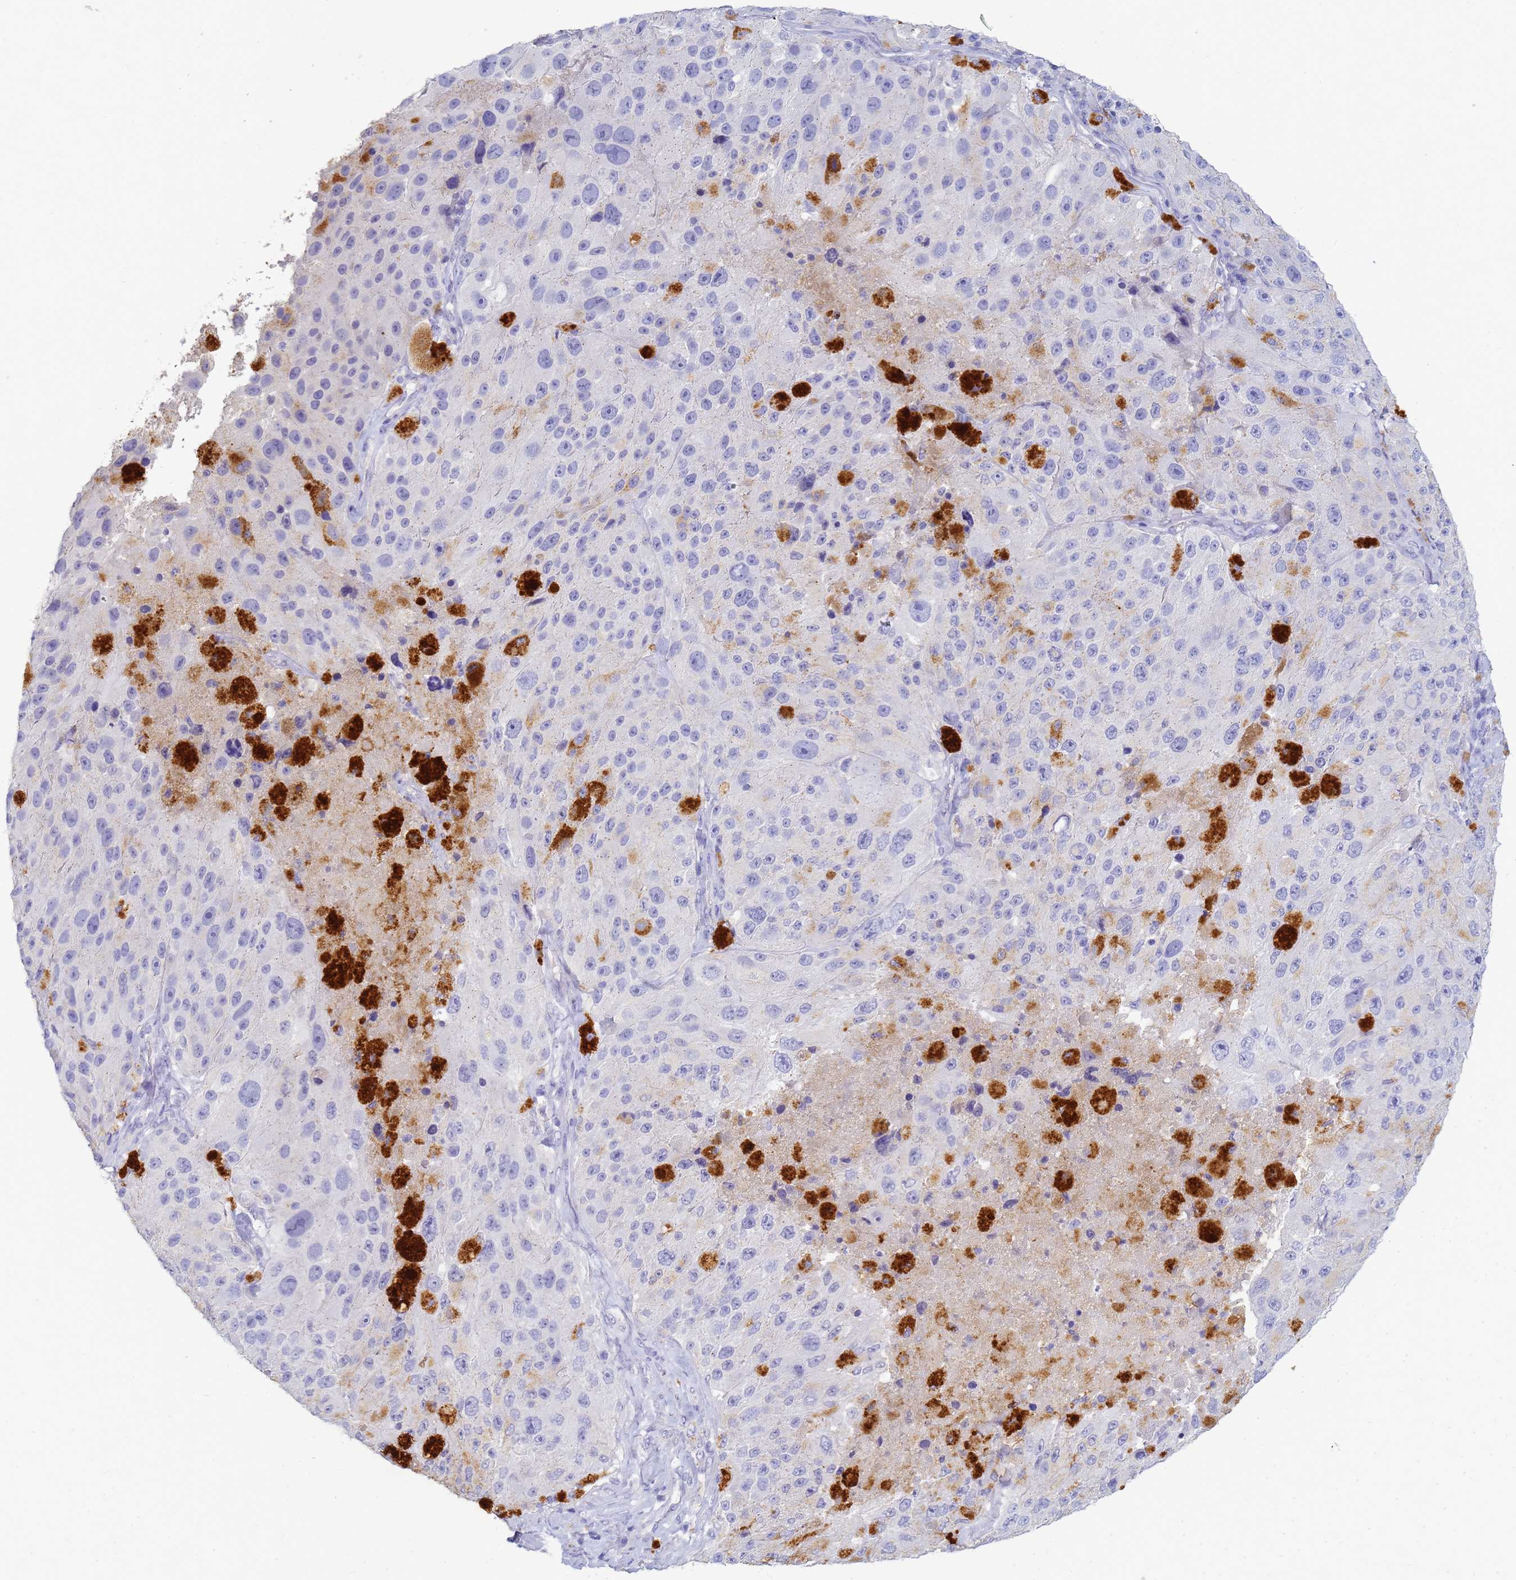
{"staining": {"intensity": "negative", "quantity": "none", "location": "none"}, "tissue": "melanoma", "cell_type": "Tumor cells", "image_type": "cancer", "snomed": [{"axis": "morphology", "description": "Malignant melanoma, Metastatic site"}, {"axis": "topography", "description": "Lymph node"}], "caption": "Protein analysis of malignant melanoma (metastatic site) reveals no significant expression in tumor cells.", "gene": "B3GNT8", "patient": {"sex": "male", "age": 62}}